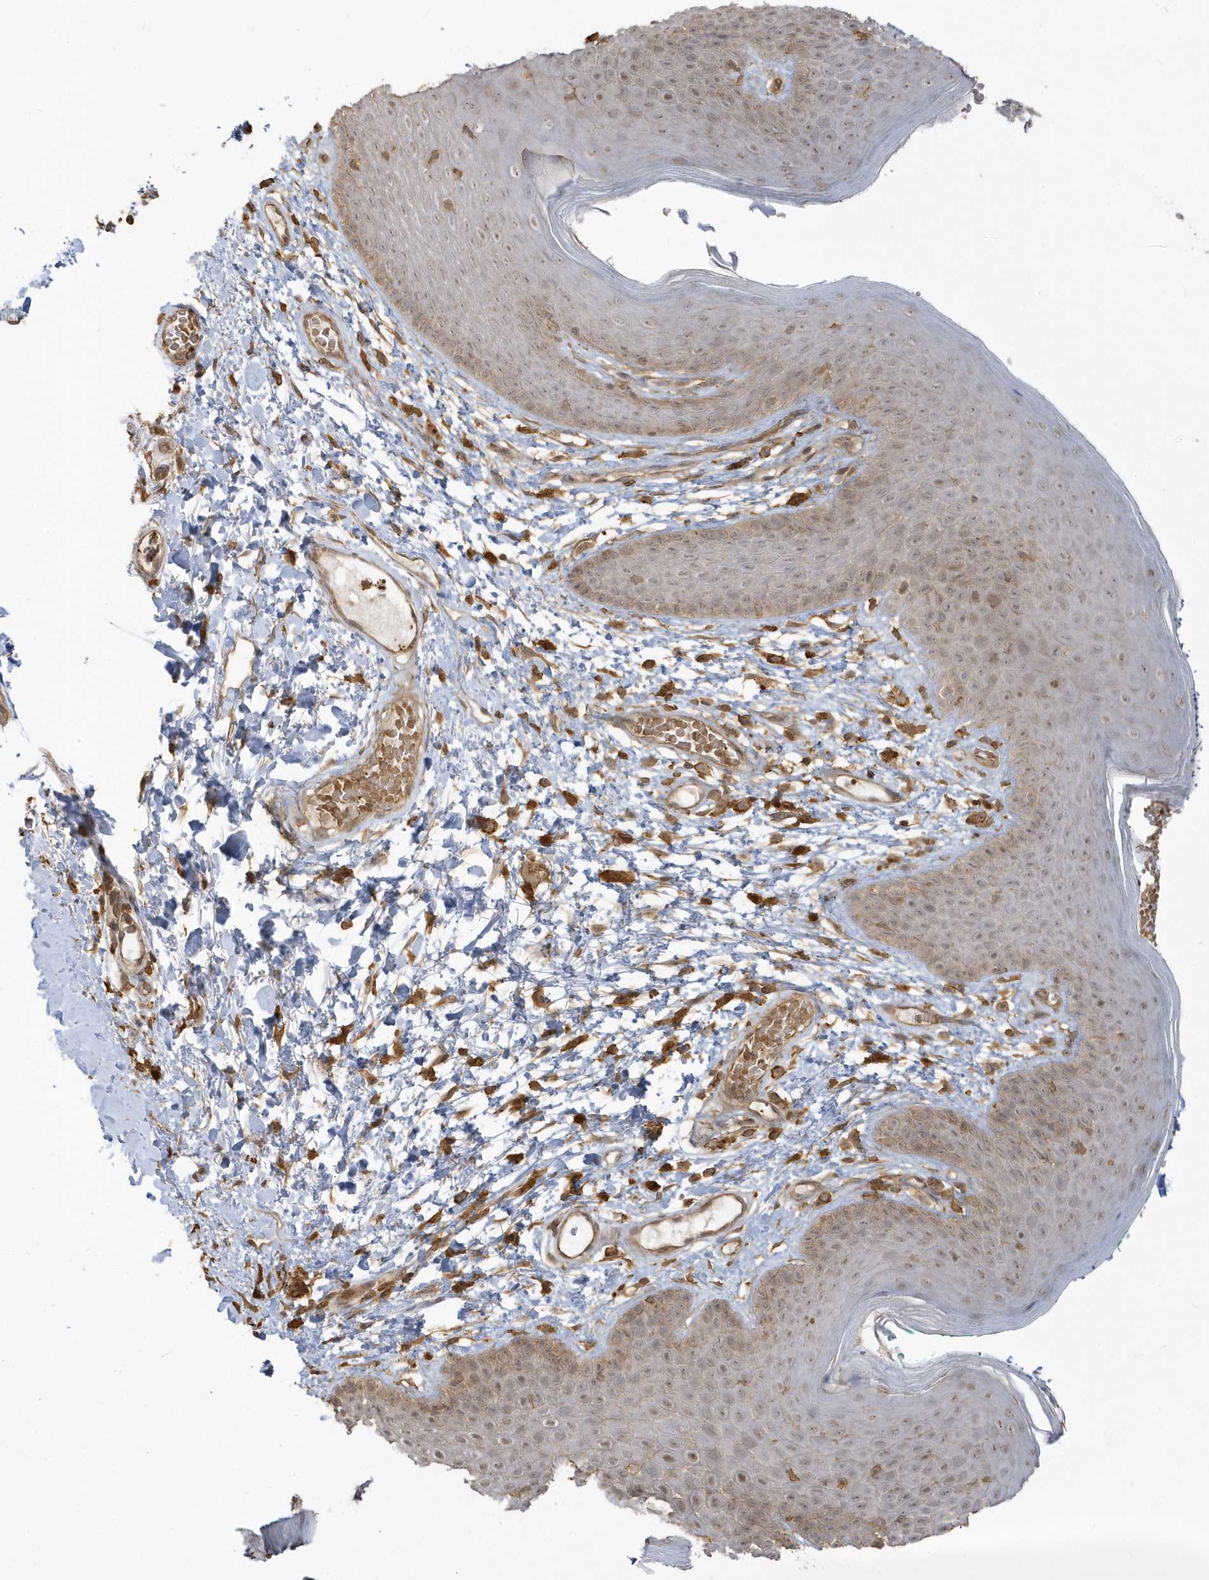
{"staining": {"intensity": "moderate", "quantity": "25%-75%", "location": "cytoplasmic/membranous,nuclear"}, "tissue": "skin", "cell_type": "Epidermal cells", "image_type": "normal", "snomed": [{"axis": "morphology", "description": "Normal tissue, NOS"}, {"axis": "topography", "description": "Anal"}], "caption": "Immunohistochemical staining of unremarkable human skin shows medium levels of moderate cytoplasmic/membranous,nuclear expression in about 25%-75% of epidermal cells. (brown staining indicates protein expression, while blue staining denotes nuclei).", "gene": "ZBTB8A", "patient": {"sex": "male", "age": 74}}